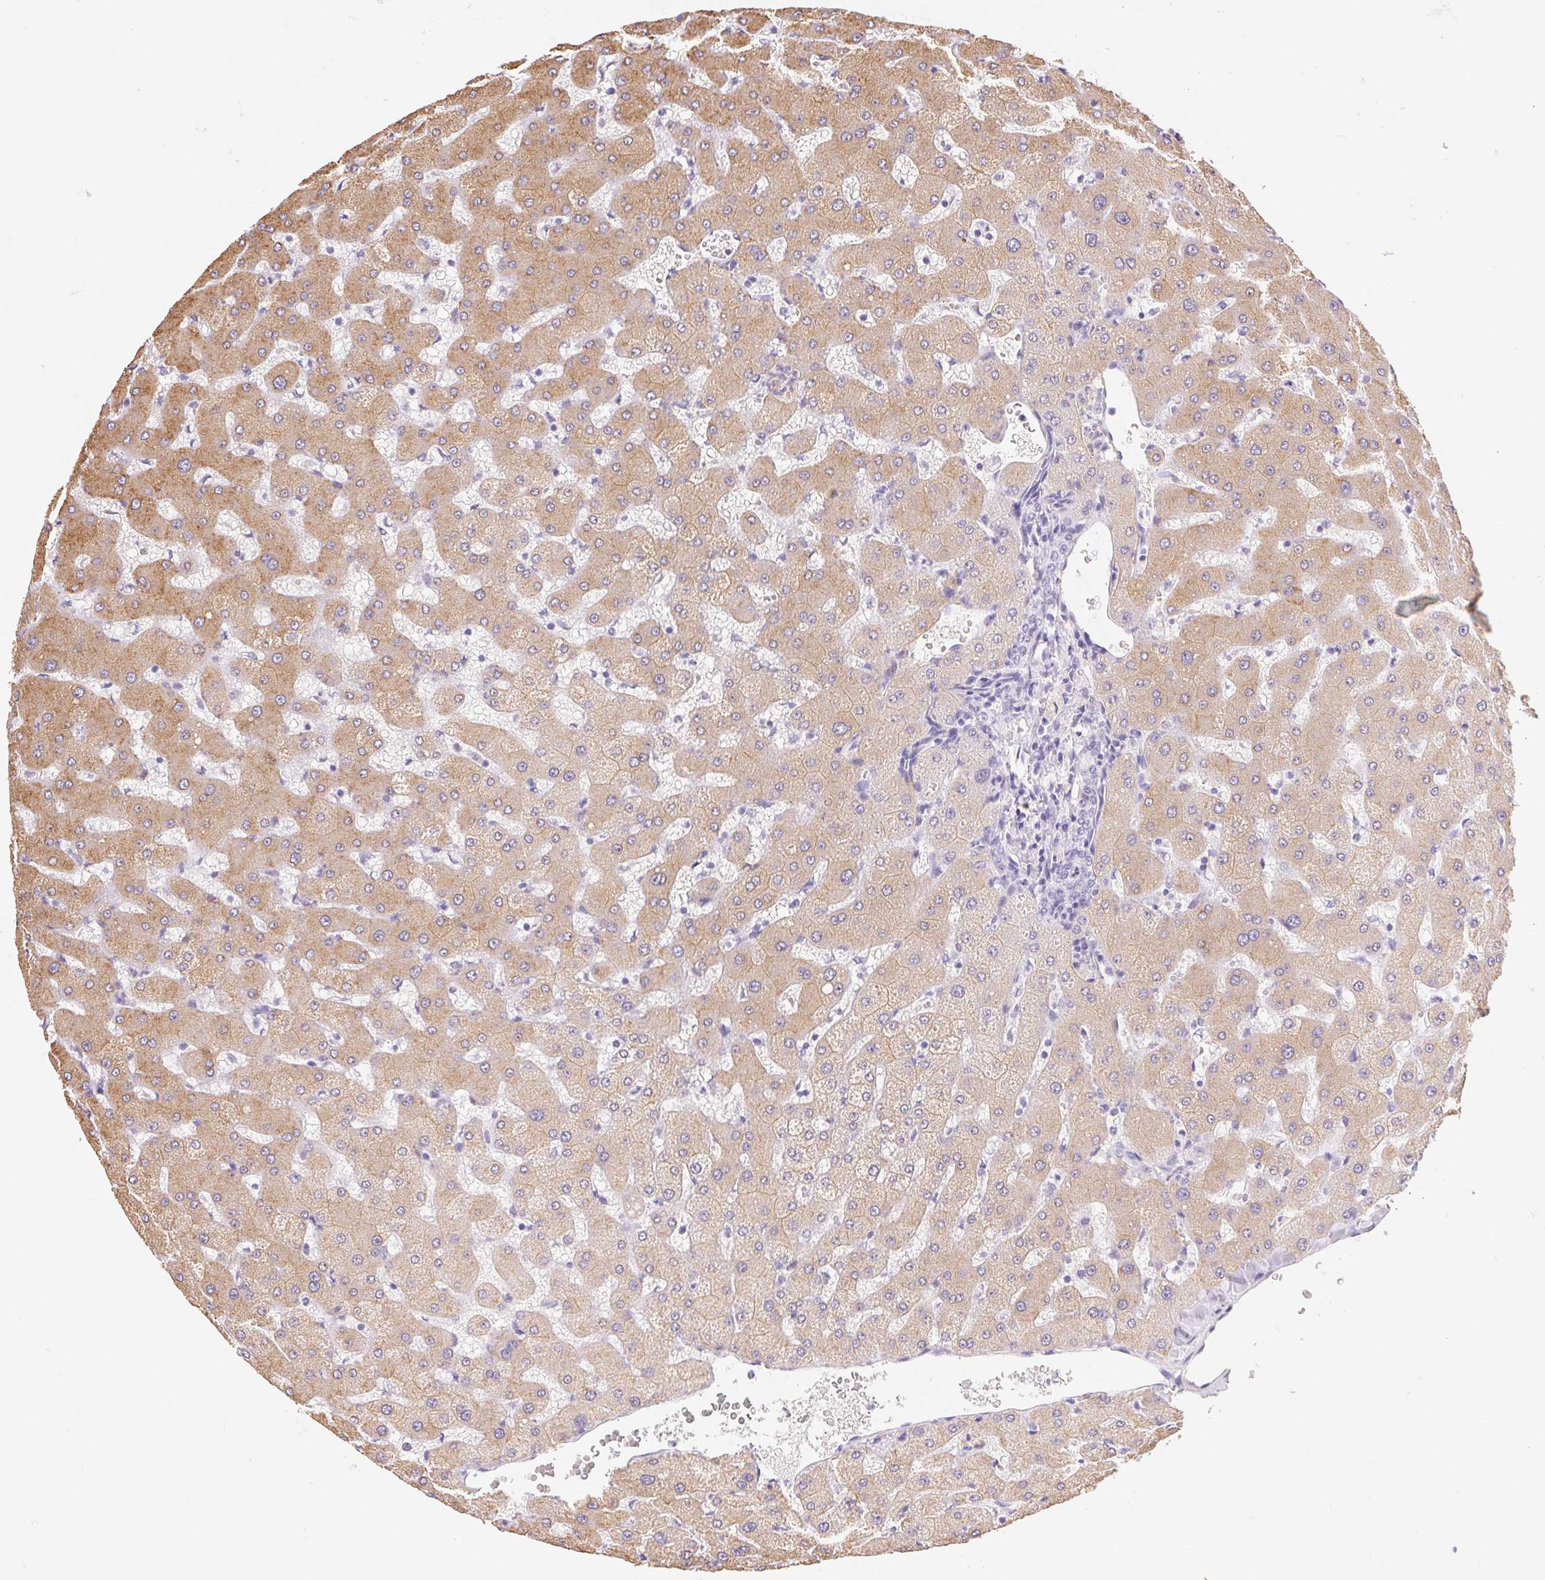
{"staining": {"intensity": "negative", "quantity": "none", "location": "none"}, "tissue": "liver", "cell_type": "Cholangiocytes", "image_type": "normal", "snomed": [{"axis": "morphology", "description": "Normal tissue, NOS"}, {"axis": "topography", "description": "Liver"}], "caption": "Immunohistochemistry (IHC) of normal liver reveals no expression in cholangiocytes.", "gene": "ASGR2", "patient": {"sex": "female", "age": 63}}